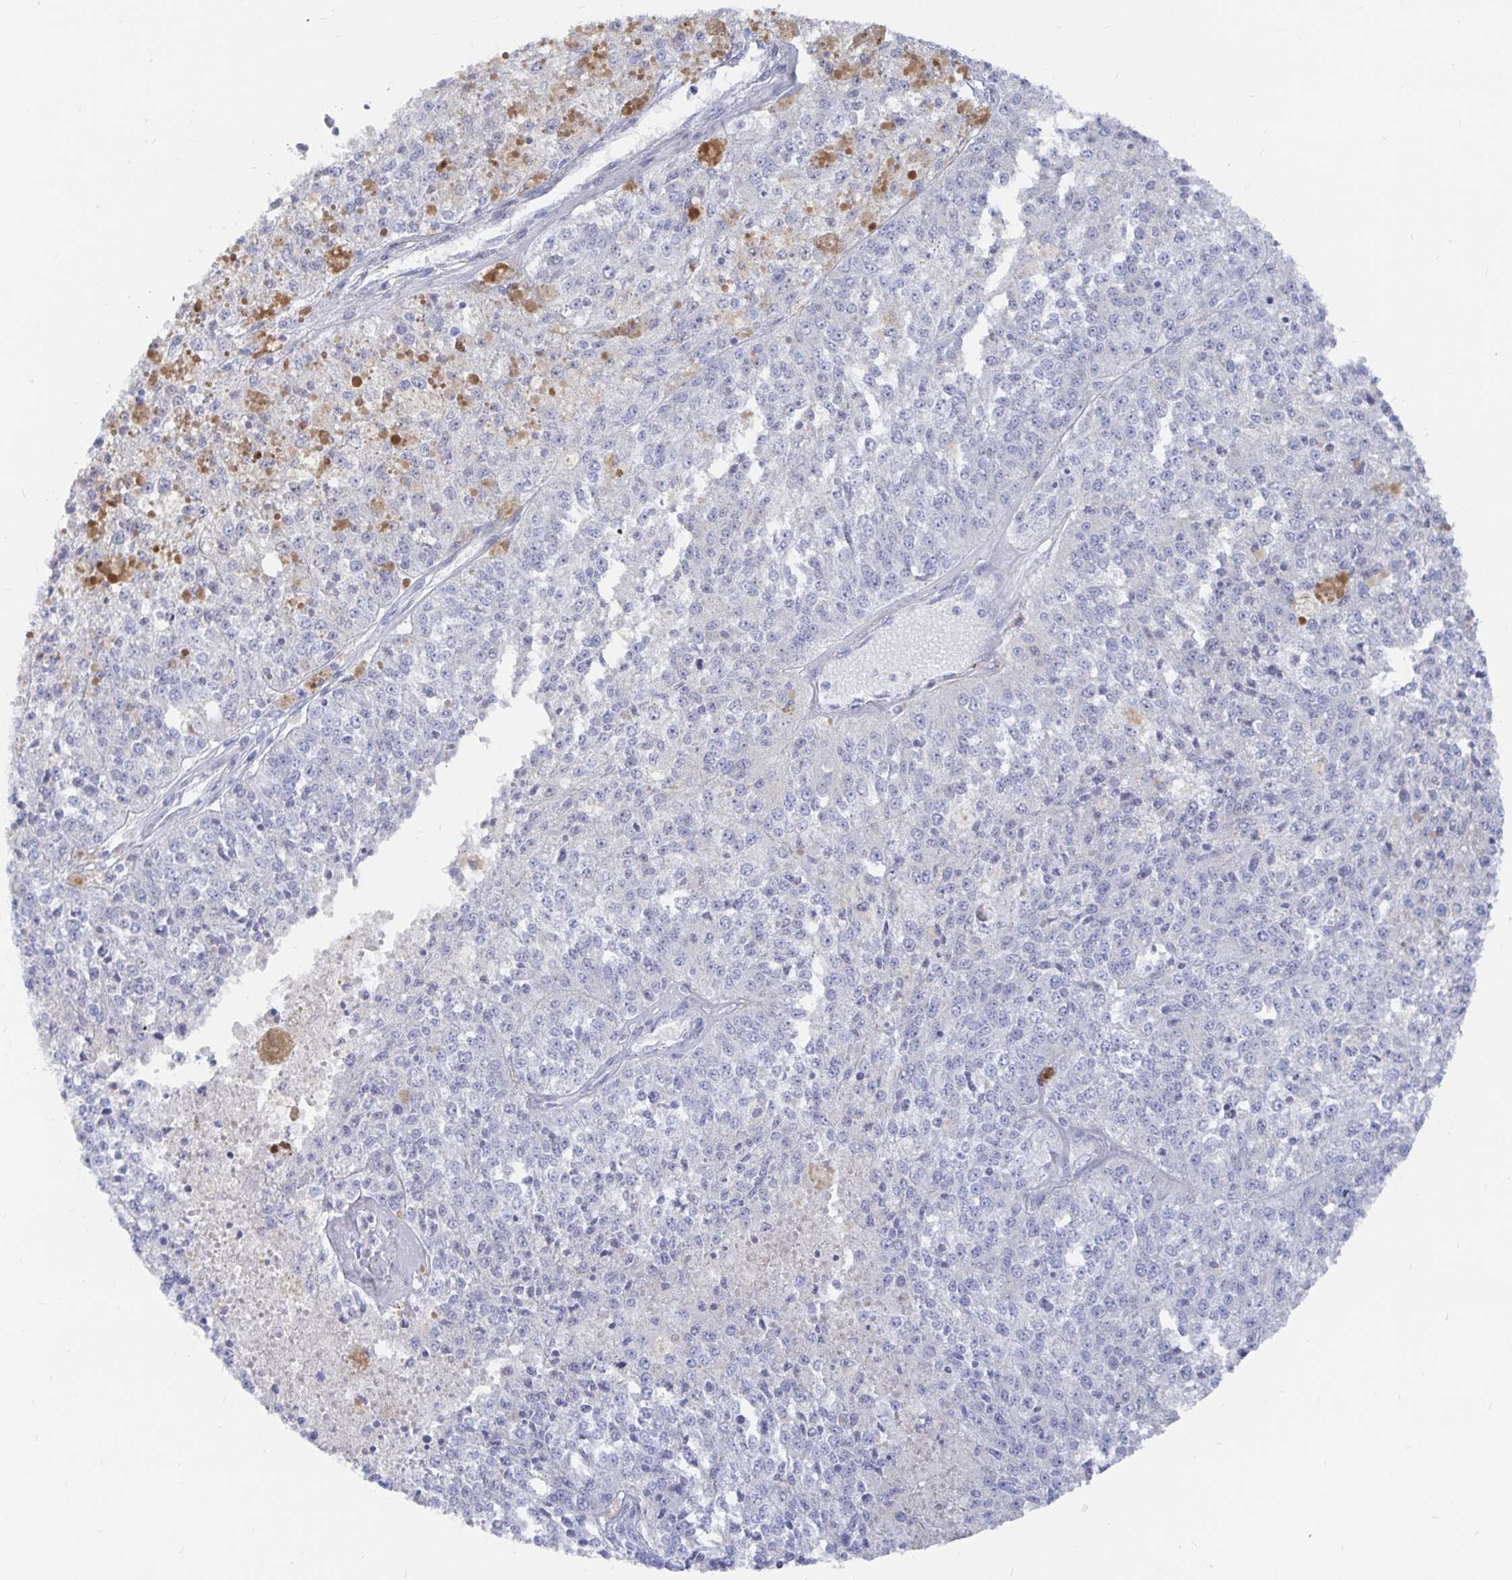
{"staining": {"intensity": "negative", "quantity": "none", "location": "none"}, "tissue": "melanoma", "cell_type": "Tumor cells", "image_type": "cancer", "snomed": [{"axis": "morphology", "description": "Malignant melanoma, Metastatic site"}, {"axis": "topography", "description": "Lymph node"}], "caption": "Immunohistochemical staining of malignant melanoma (metastatic site) displays no significant positivity in tumor cells.", "gene": "COX16", "patient": {"sex": "female", "age": 64}}